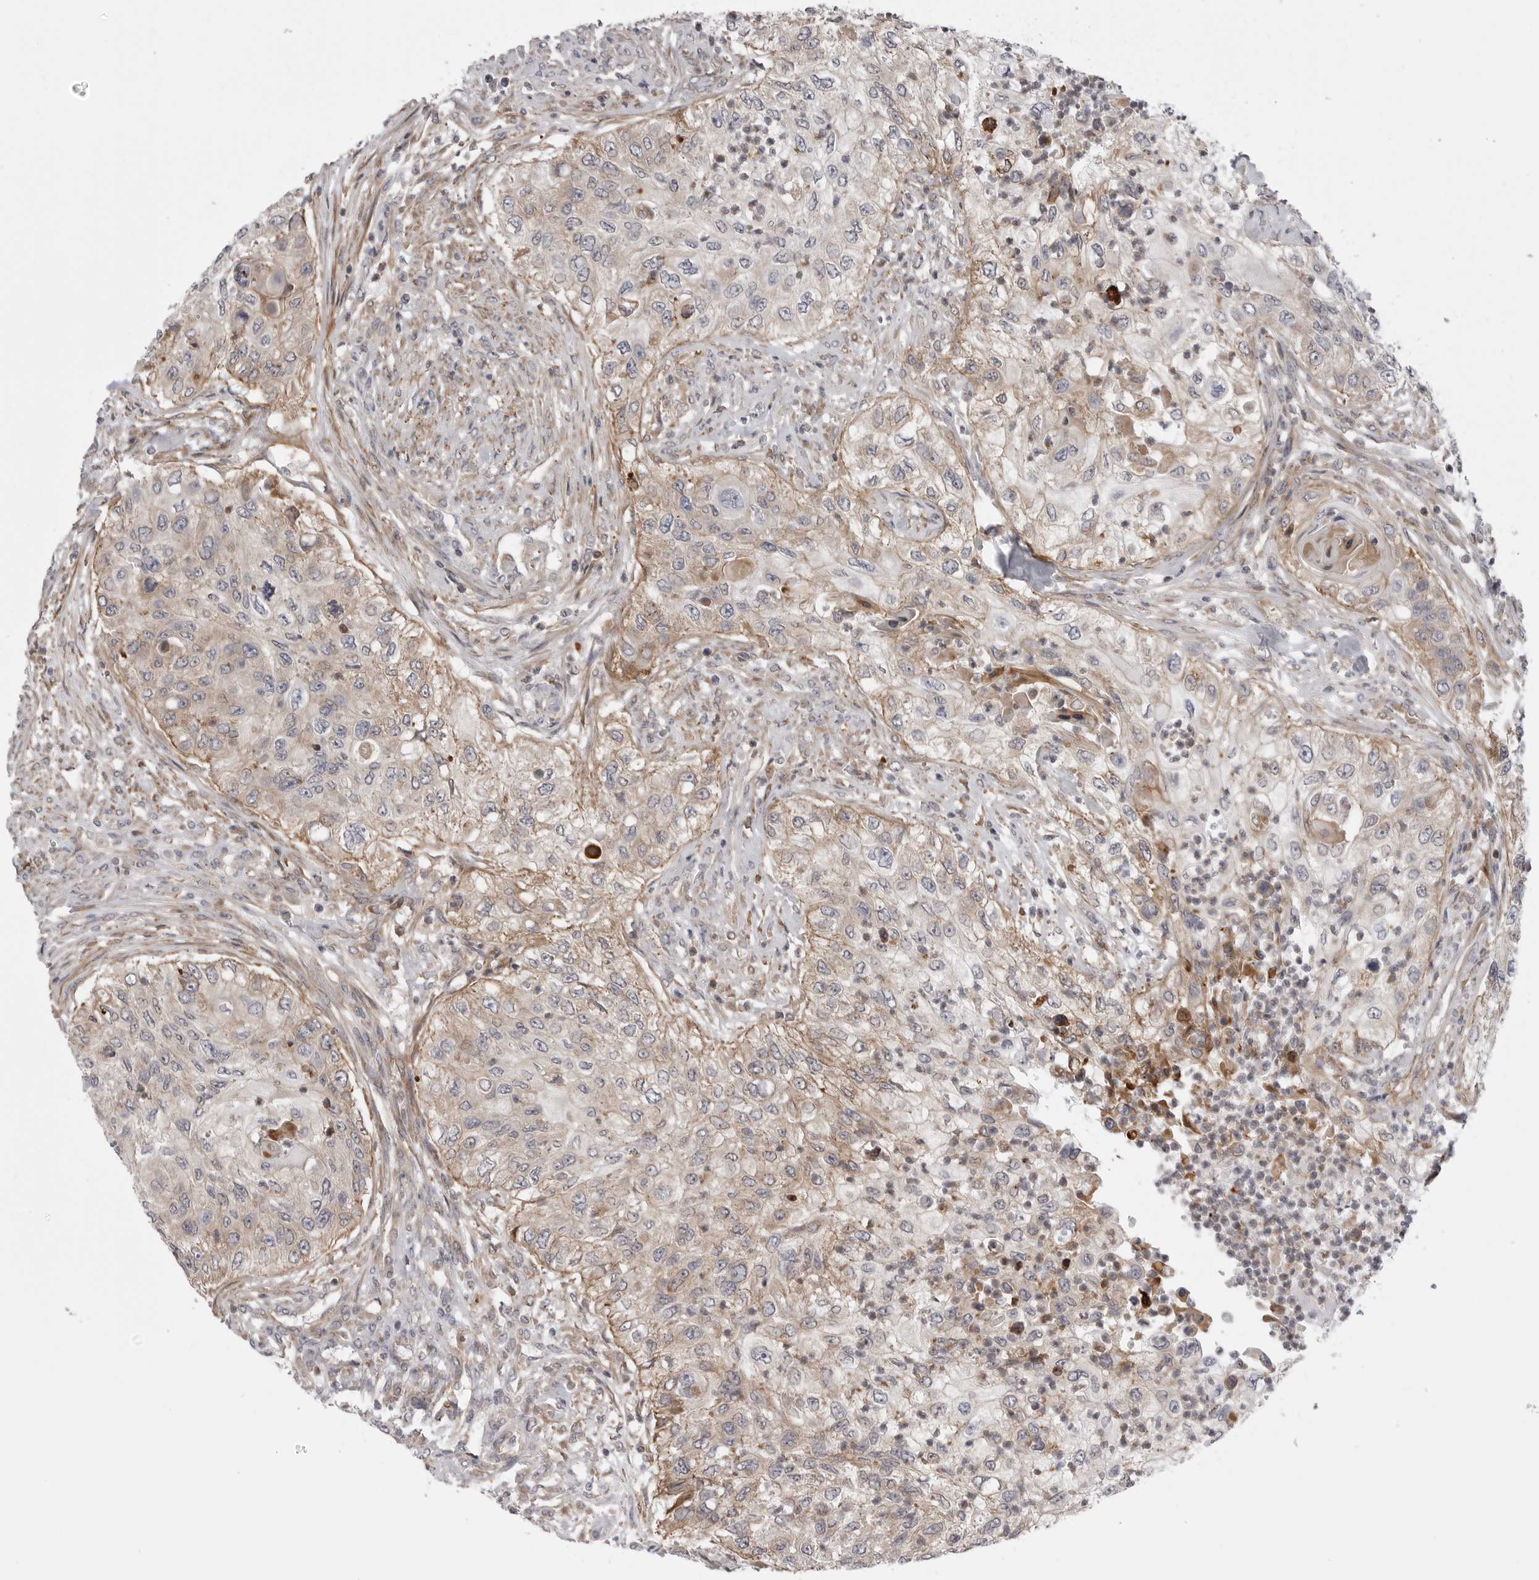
{"staining": {"intensity": "weak", "quantity": "25%-75%", "location": "cytoplasmic/membranous"}, "tissue": "urothelial cancer", "cell_type": "Tumor cells", "image_type": "cancer", "snomed": [{"axis": "morphology", "description": "Urothelial carcinoma, High grade"}, {"axis": "topography", "description": "Urinary bladder"}], "caption": "DAB immunohistochemical staining of human urothelial carcinoma (high-grade) shows weak cytoplasmic/membranous protein staining in approximately 25%-75% of tumor cells.", "gene": "SCP2", "patient": {"sex": "female", "age": 60}}